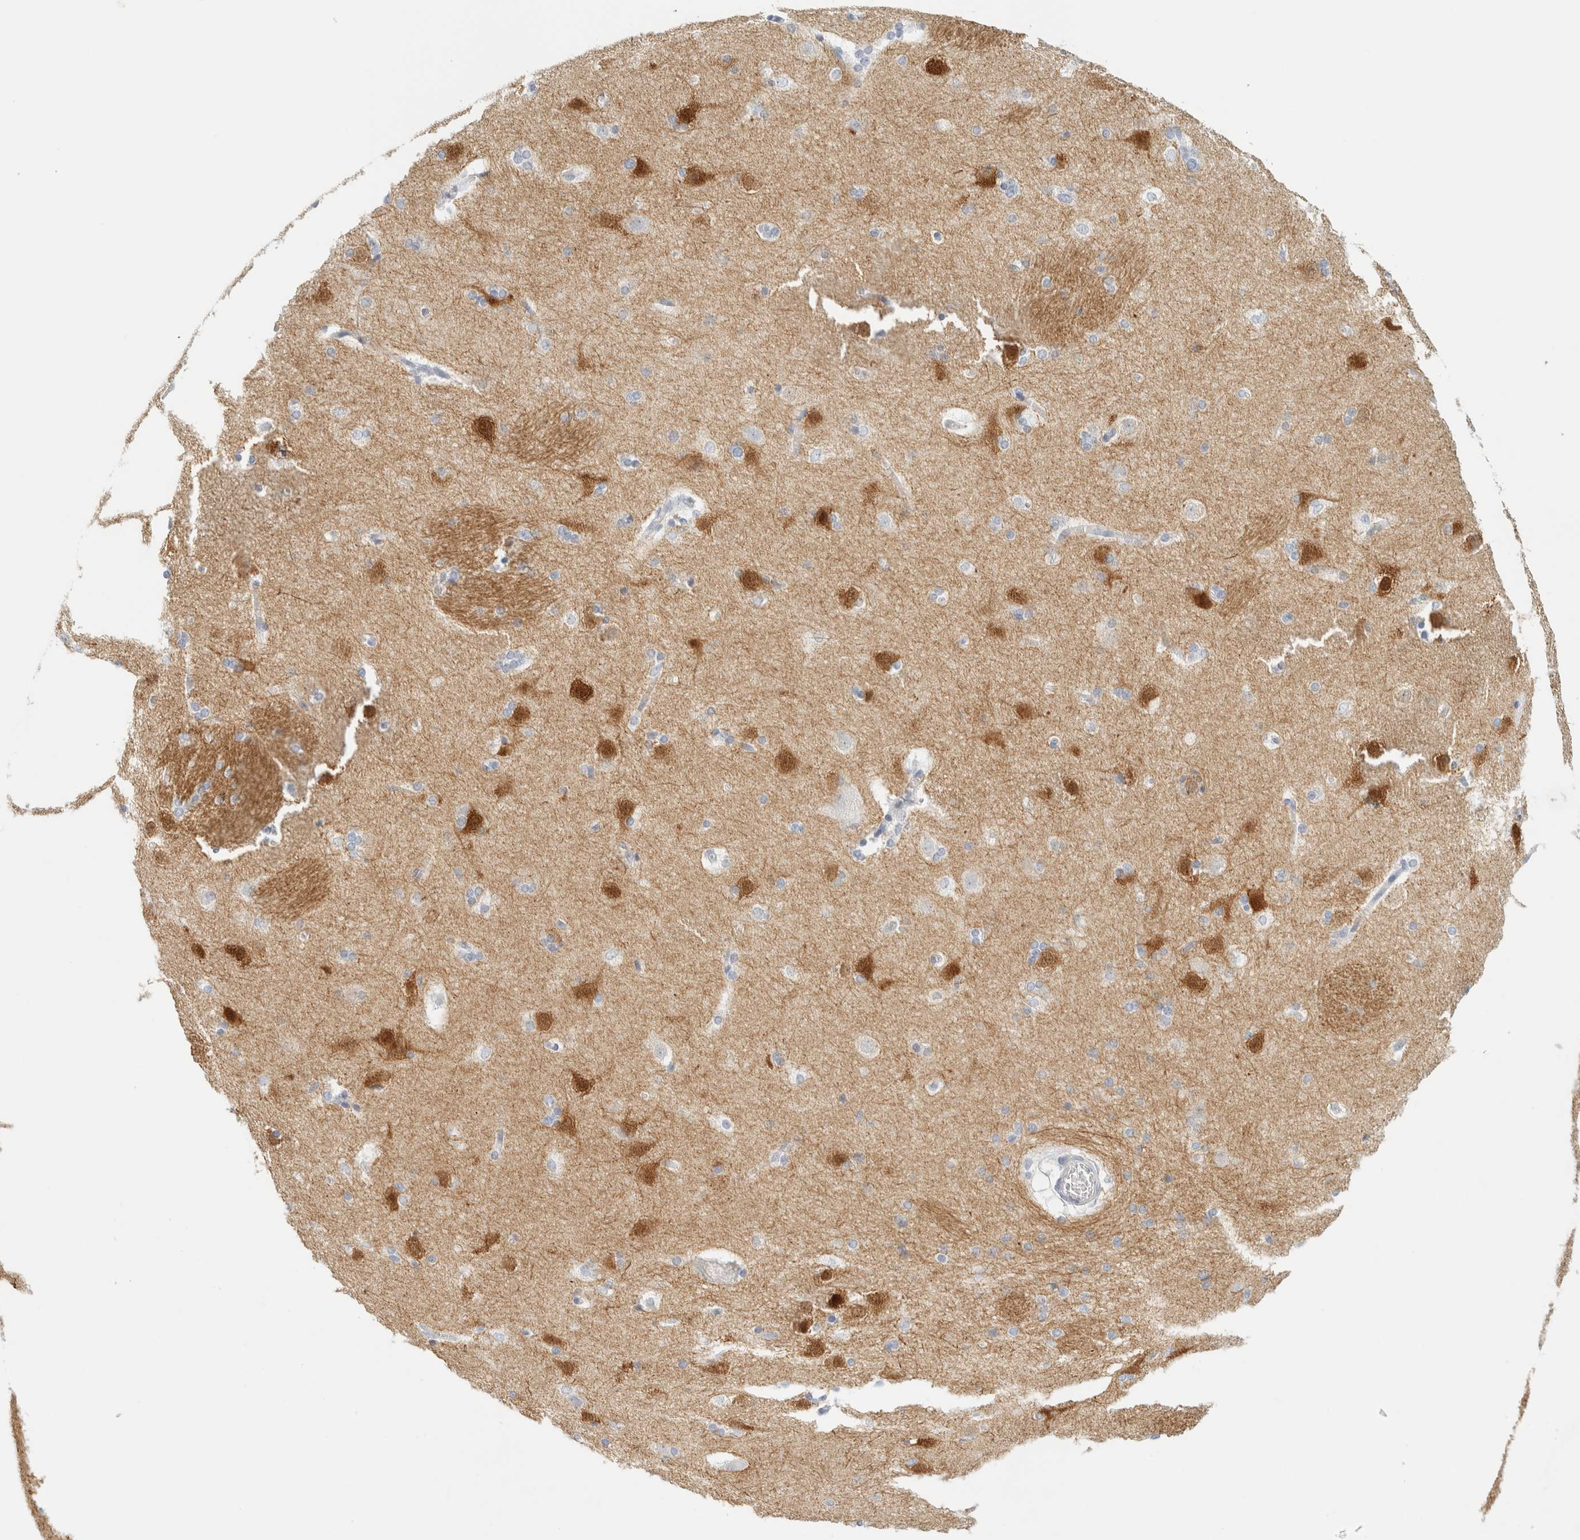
{"staining": {"intensity": "negative", "quantity": "none", "location": "none"}, "tissue": "caudate", "cell_type": "Glial cells", "image_type": "normal", "snomed": [{"axis": "morphology", "description": "Normal tissue, NOS"}, {"axis": "topography", "description": "Lateral ventricle wall"}], "caption": "Immunohistochemistry (IHC) micrograph of normal caudate stained for a protein (brown), which displays no staining in glial cells.", "gene": "NEFM", "patient": {"sex": "female", "age": 19}}